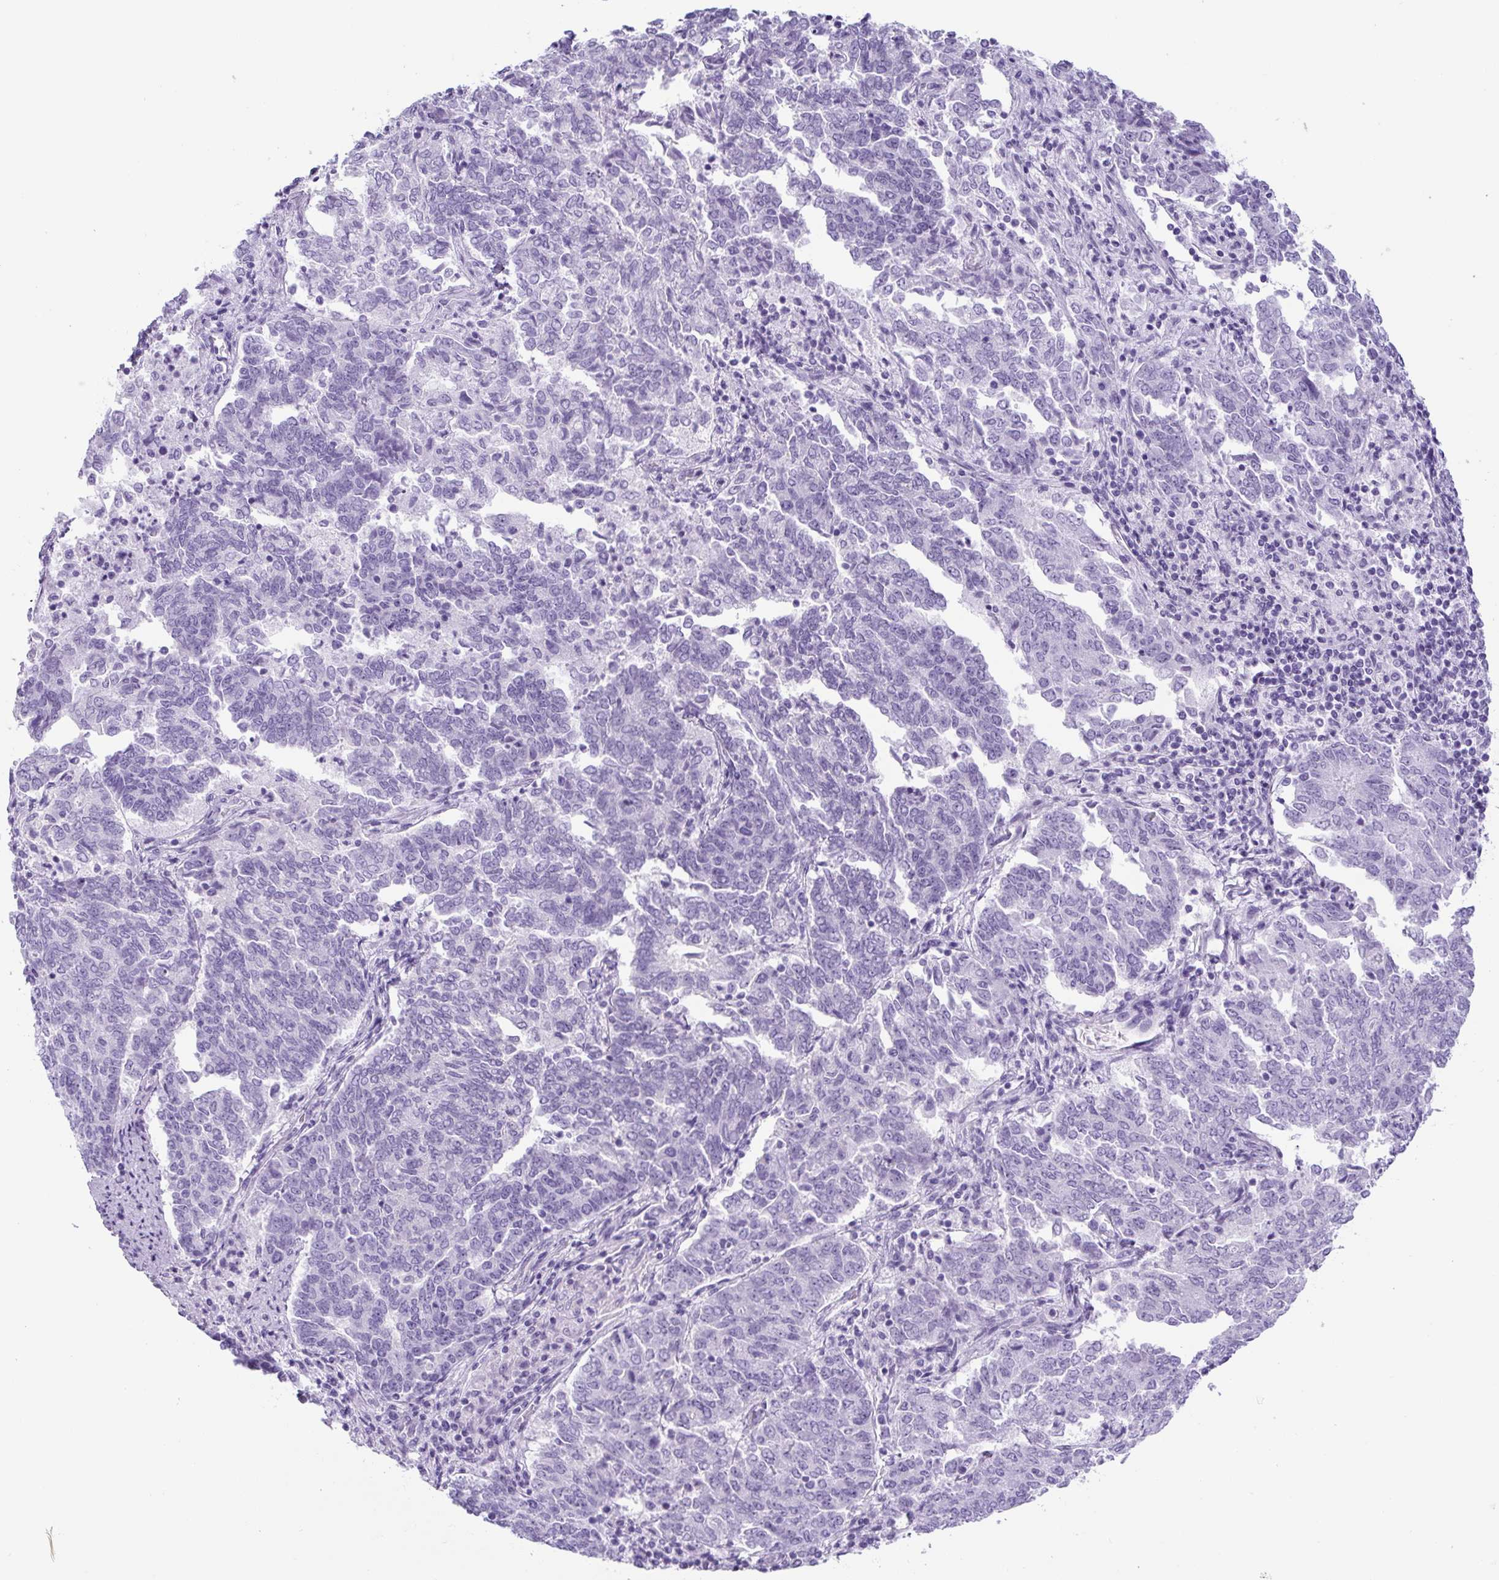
{"staining": {"intensity": "negative", "quantity": "none", "location": "none"}, "tissue": "endometrial cancer", "cell_type": "Tumor cells", "image_type": "cancer", "snomed": [{"axis": "morphology", "description": "Adenocarcinoma, NOS"}, {"axis": "topography", "description": "Endometrium"}], "caption": "DAB (3,3'-diaminobenzidine) immunohistochemical staining of adenocarcinoma (endometrial) exhibits no significant positivity in tumor cells.", "gene": "ADAMTS19", "patient": {"sex": "female", "age": 80}}